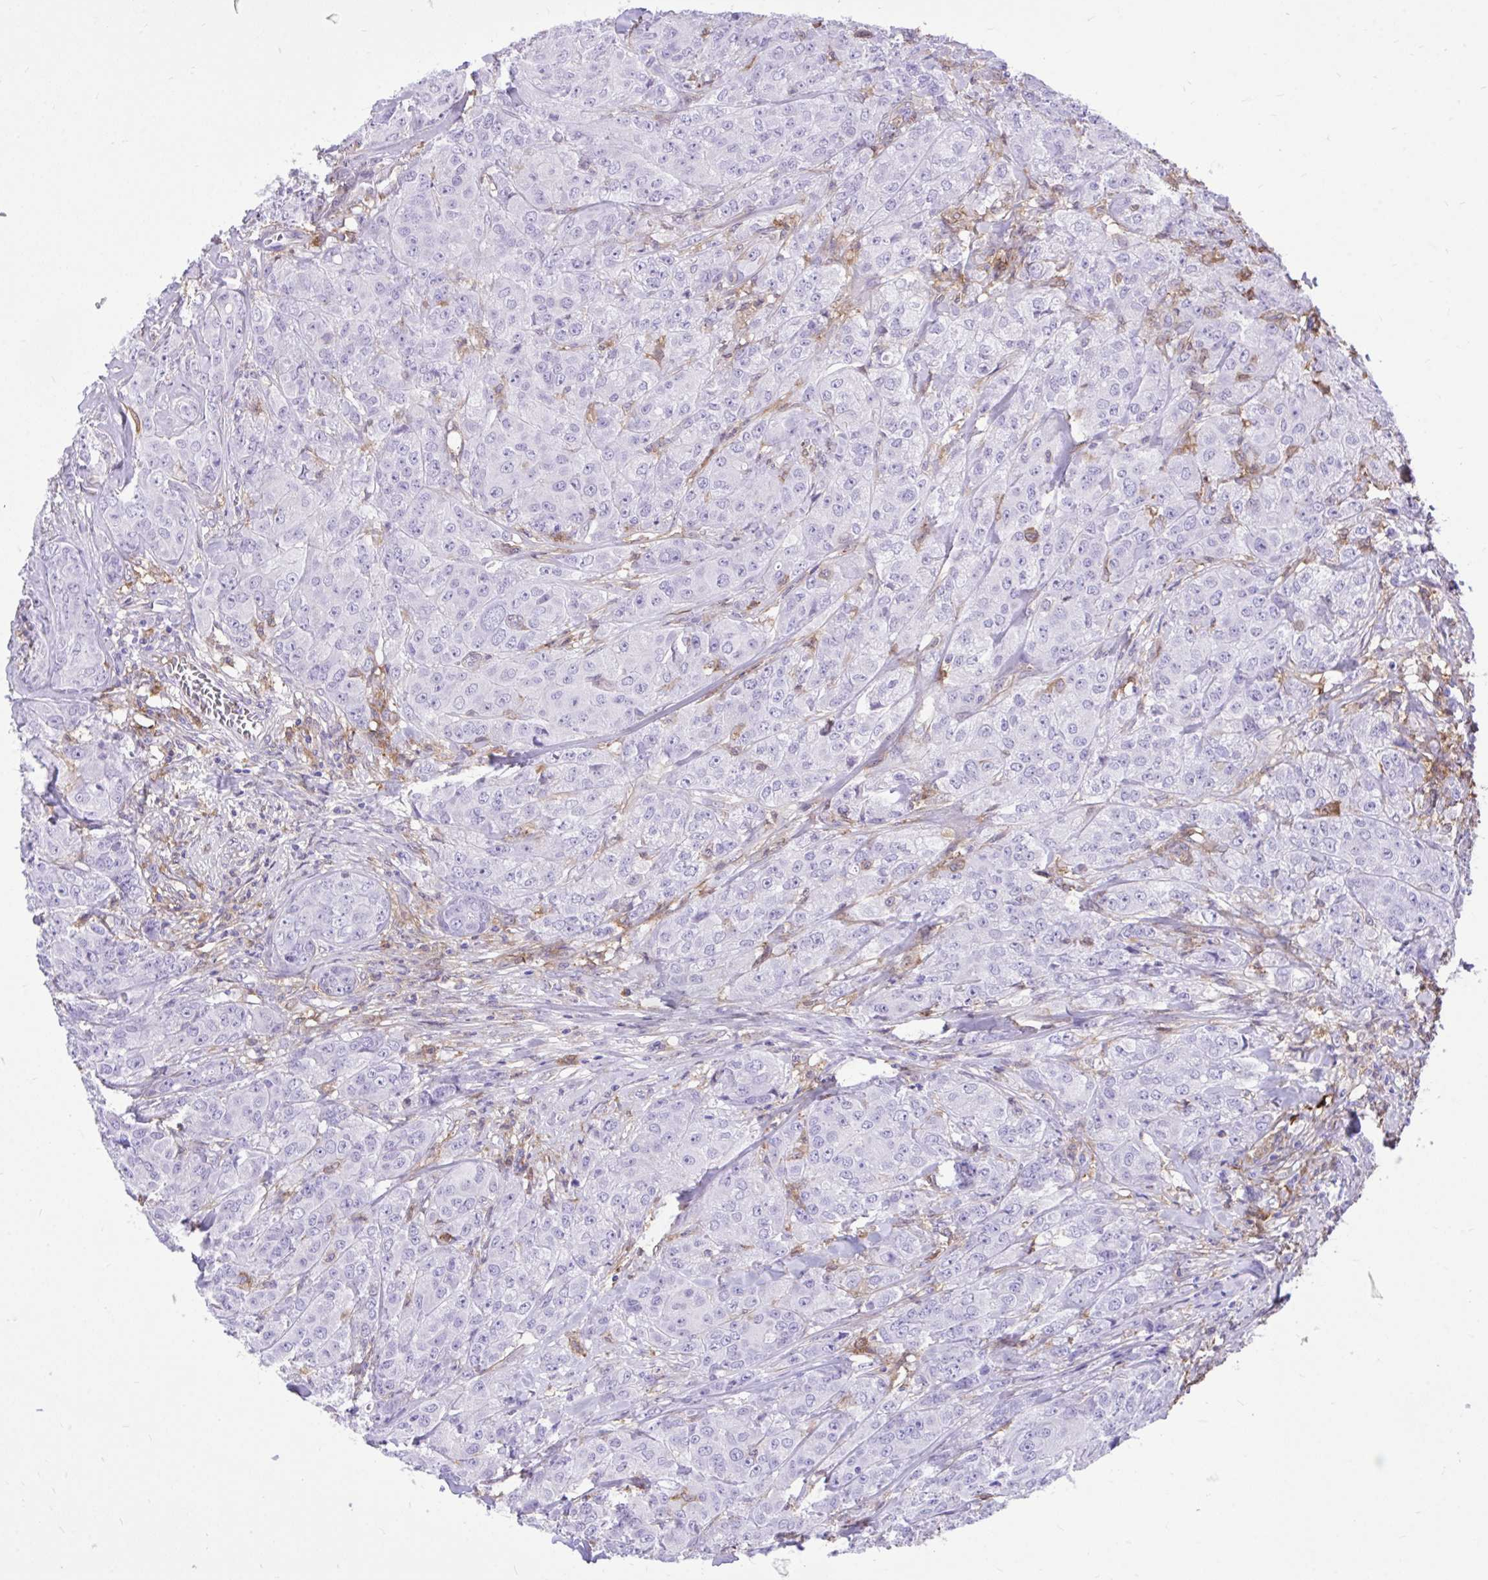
{"staining": {"intensity": "negative", "quantity": "none", "location": "none"}, "tissue": "breast cancer", "cell_type": "Tumor cells", "image_type": "cancer", "snomed": [{"axis": "morphology", "description": "Normal tissue, NOS"}, {"axis": "morphology", "description": "Duct carcinoma"}, {"axis": "topography", "description": "Breast"}], "caption": "An immunohistochemistry (IHC) histopathology image of breast cancer is shown. There is no staining in tumor cells of breast cancer. (Stains: DAB (3,3'-diaminobenzidine) immunohistochemistry with hematoxylin counter stain, Microscopy: brightfield microscopy at high magnification).", "gene": "TLR7", "patient": {"sex": "female", "age": 43}}